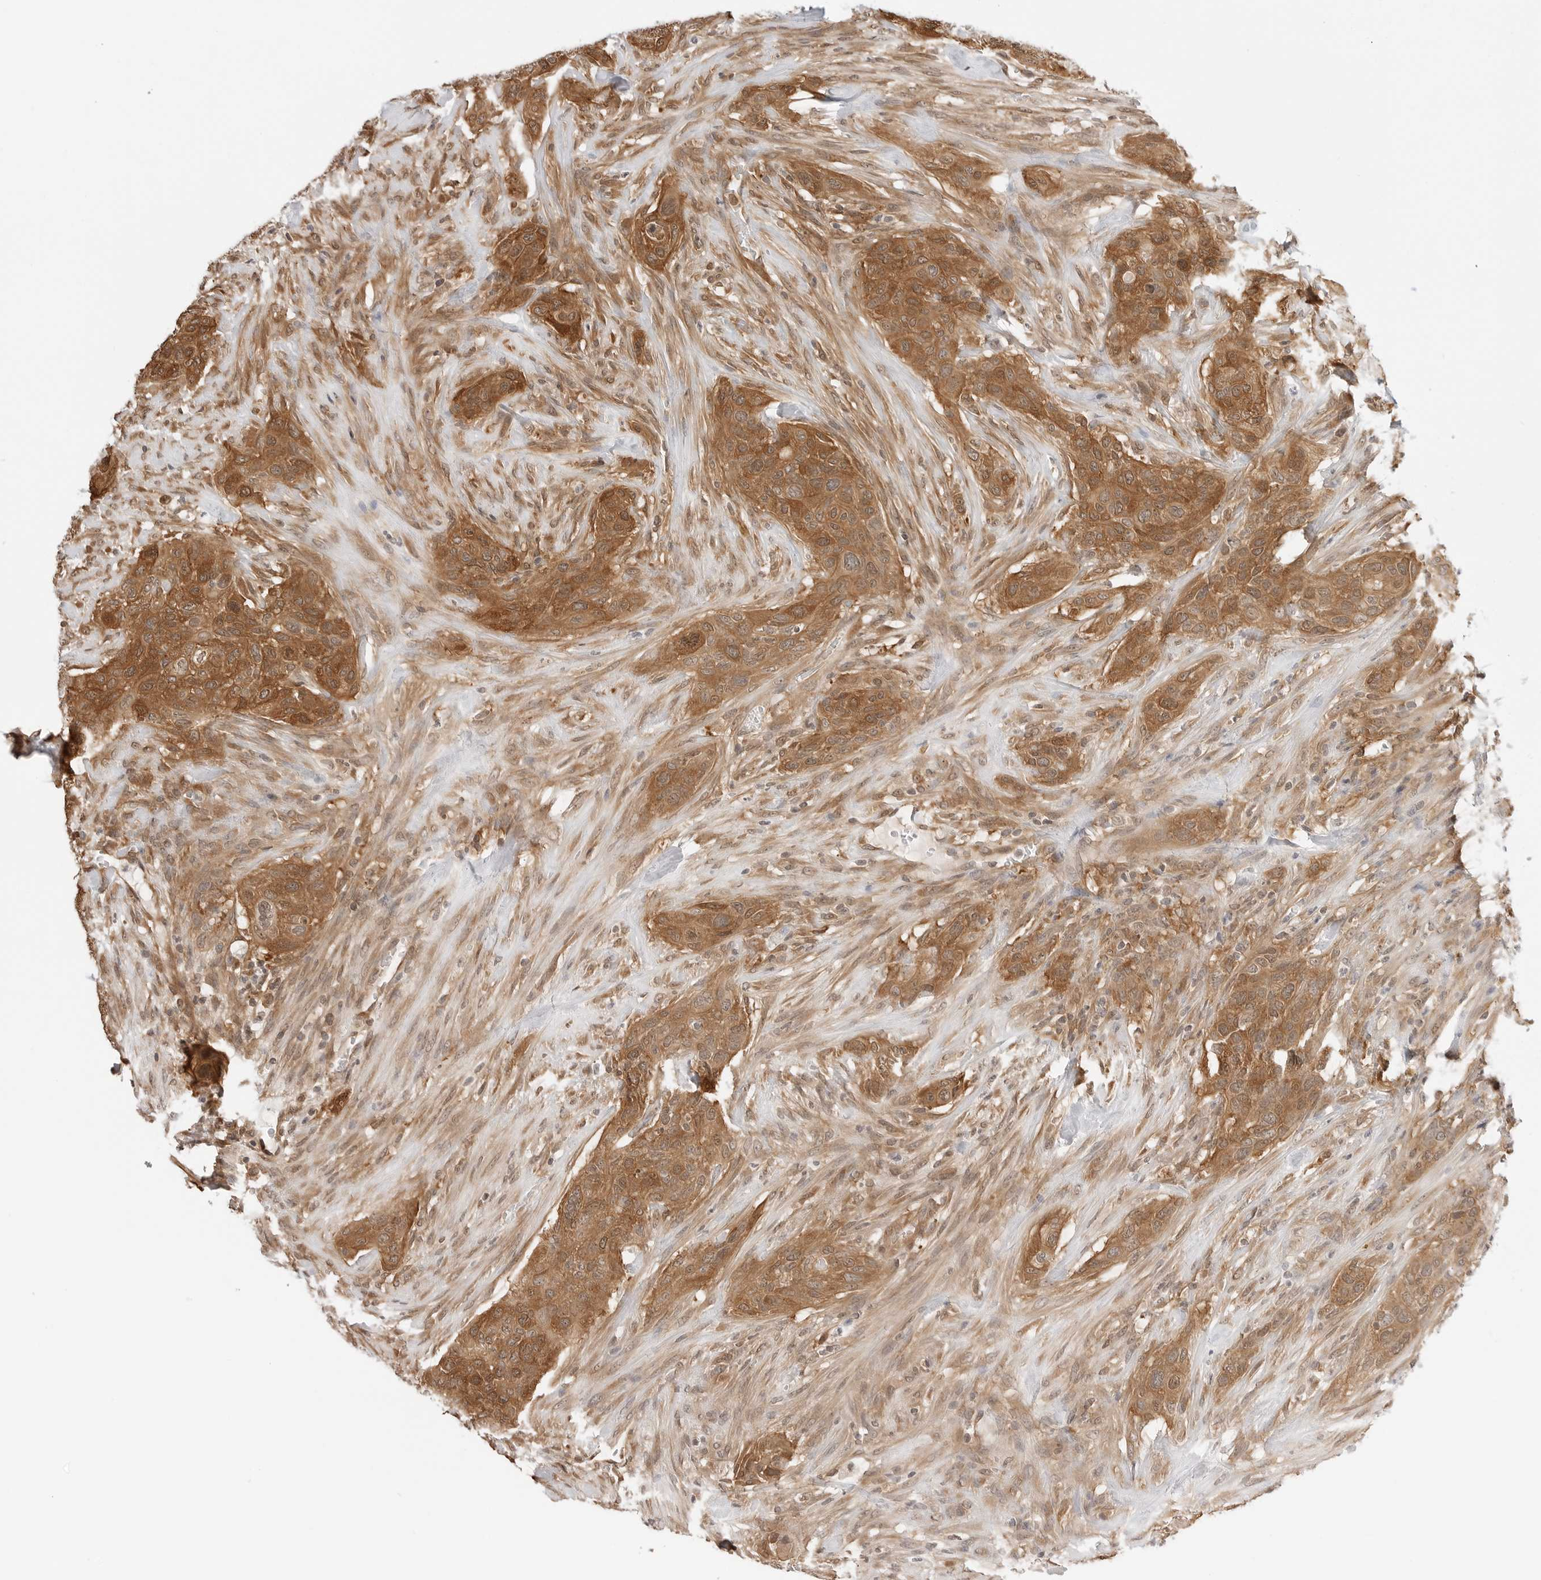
{"staining": {"intensity": "strong", "quantity": ">75%", "location": "cytoplasmic/membranous"}, "tissue": "urothelial cancer", "cell_type": "Tumor cells", "image_type": "cancer", "snomed": [{"axis": "morphology", "description": "Urothelial carcinoma, High grade"}, {"axis": "topography", "description": "Urinary bladder"}], "caption": "Immunohistochemistry (IHC) of urothelial cancer displays high levels of strong cytoplasmic/membranous expression in about >75% of tumor cells.", "gene": "NUDC", "patient": {"sex": "male", "age": 35}}